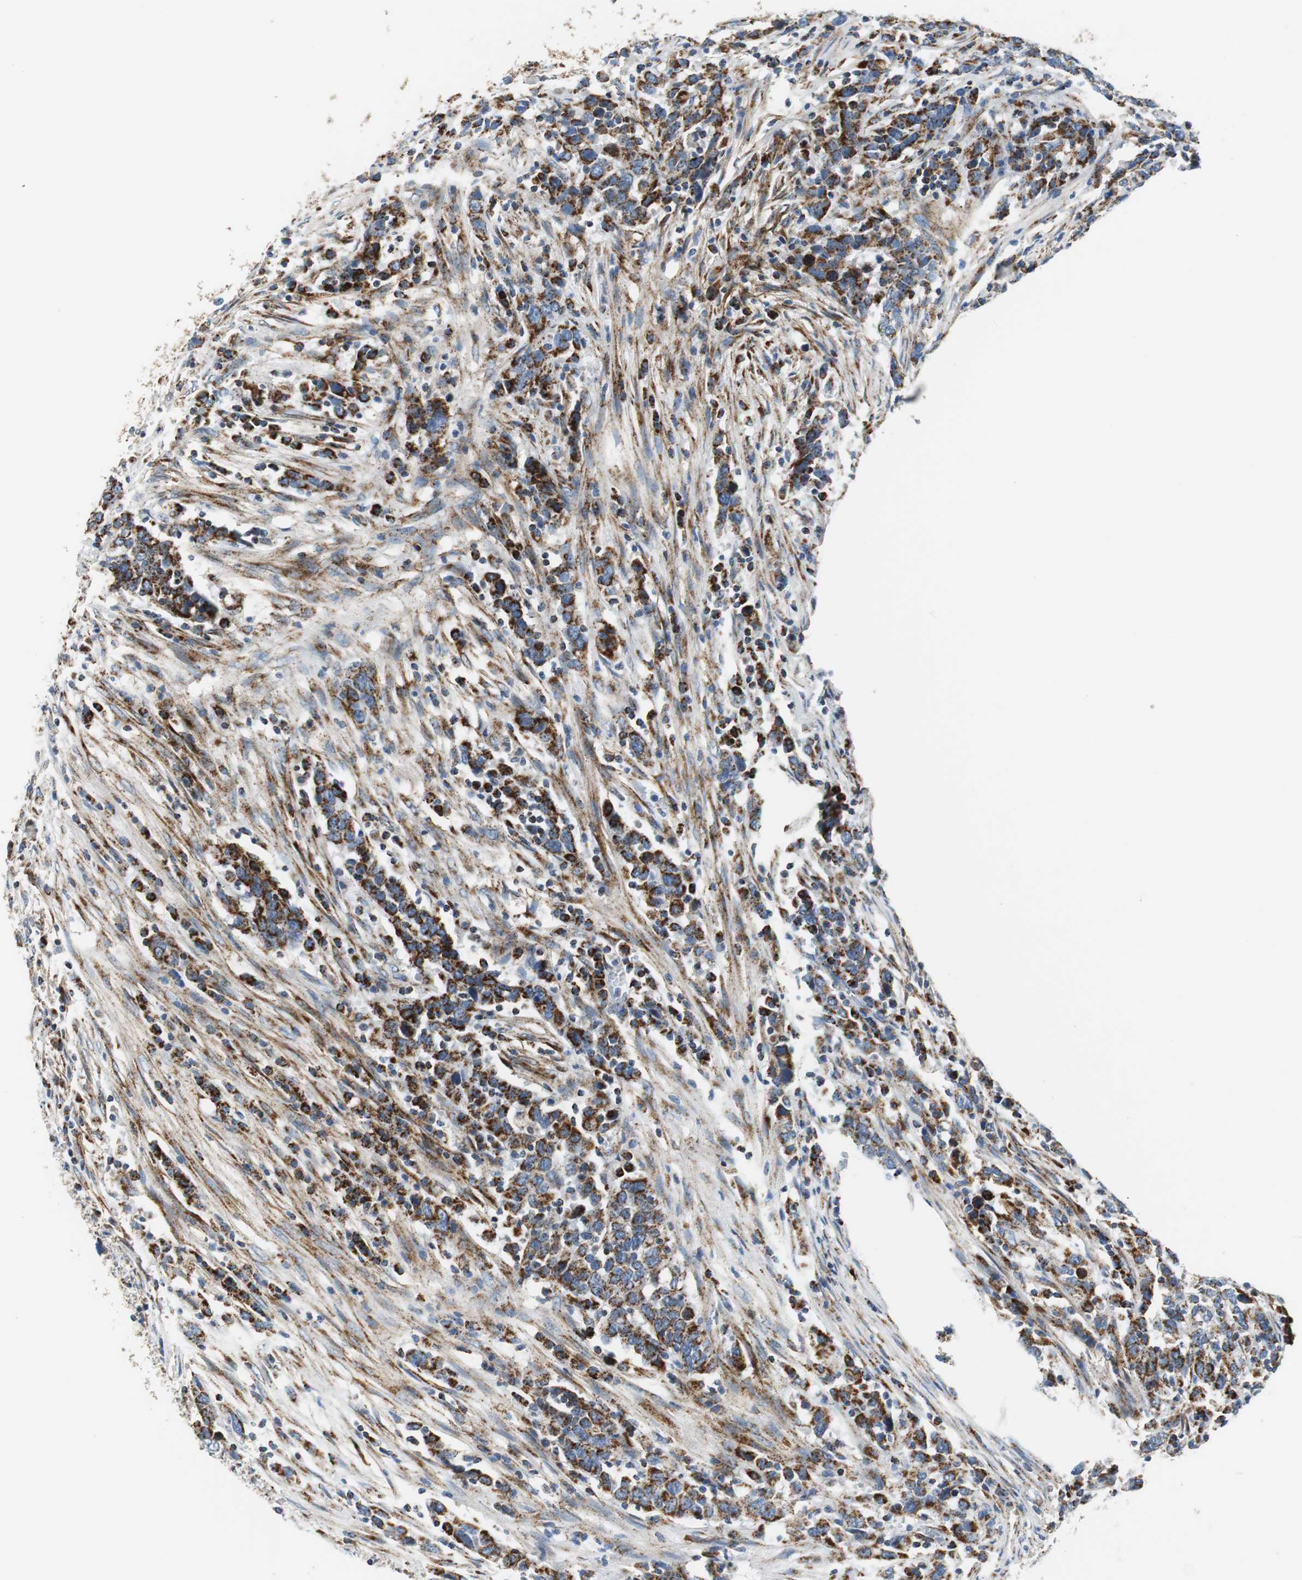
{"staining": {"intensity": "strong", "quantity": ">75%", "location": "cytoplasmic/membranous"}, "tissue": "urothelial cancer", "cell_type": "Tumor cells", "image_type": "cancer", "snomed": [{"axis": "morphology", "description": "Urothelial carcinoma, High grade"}, {"axis": "topography", "description": "Urinary bladder"}], "caption": "Protein staining reveals strong cytoplasmic/membranous expression in about >75% of tumor cells in high-grade urothelial carcinoma.", "gene": "C1QTNF7", "patient": {"sex": "male", "age": 61}}